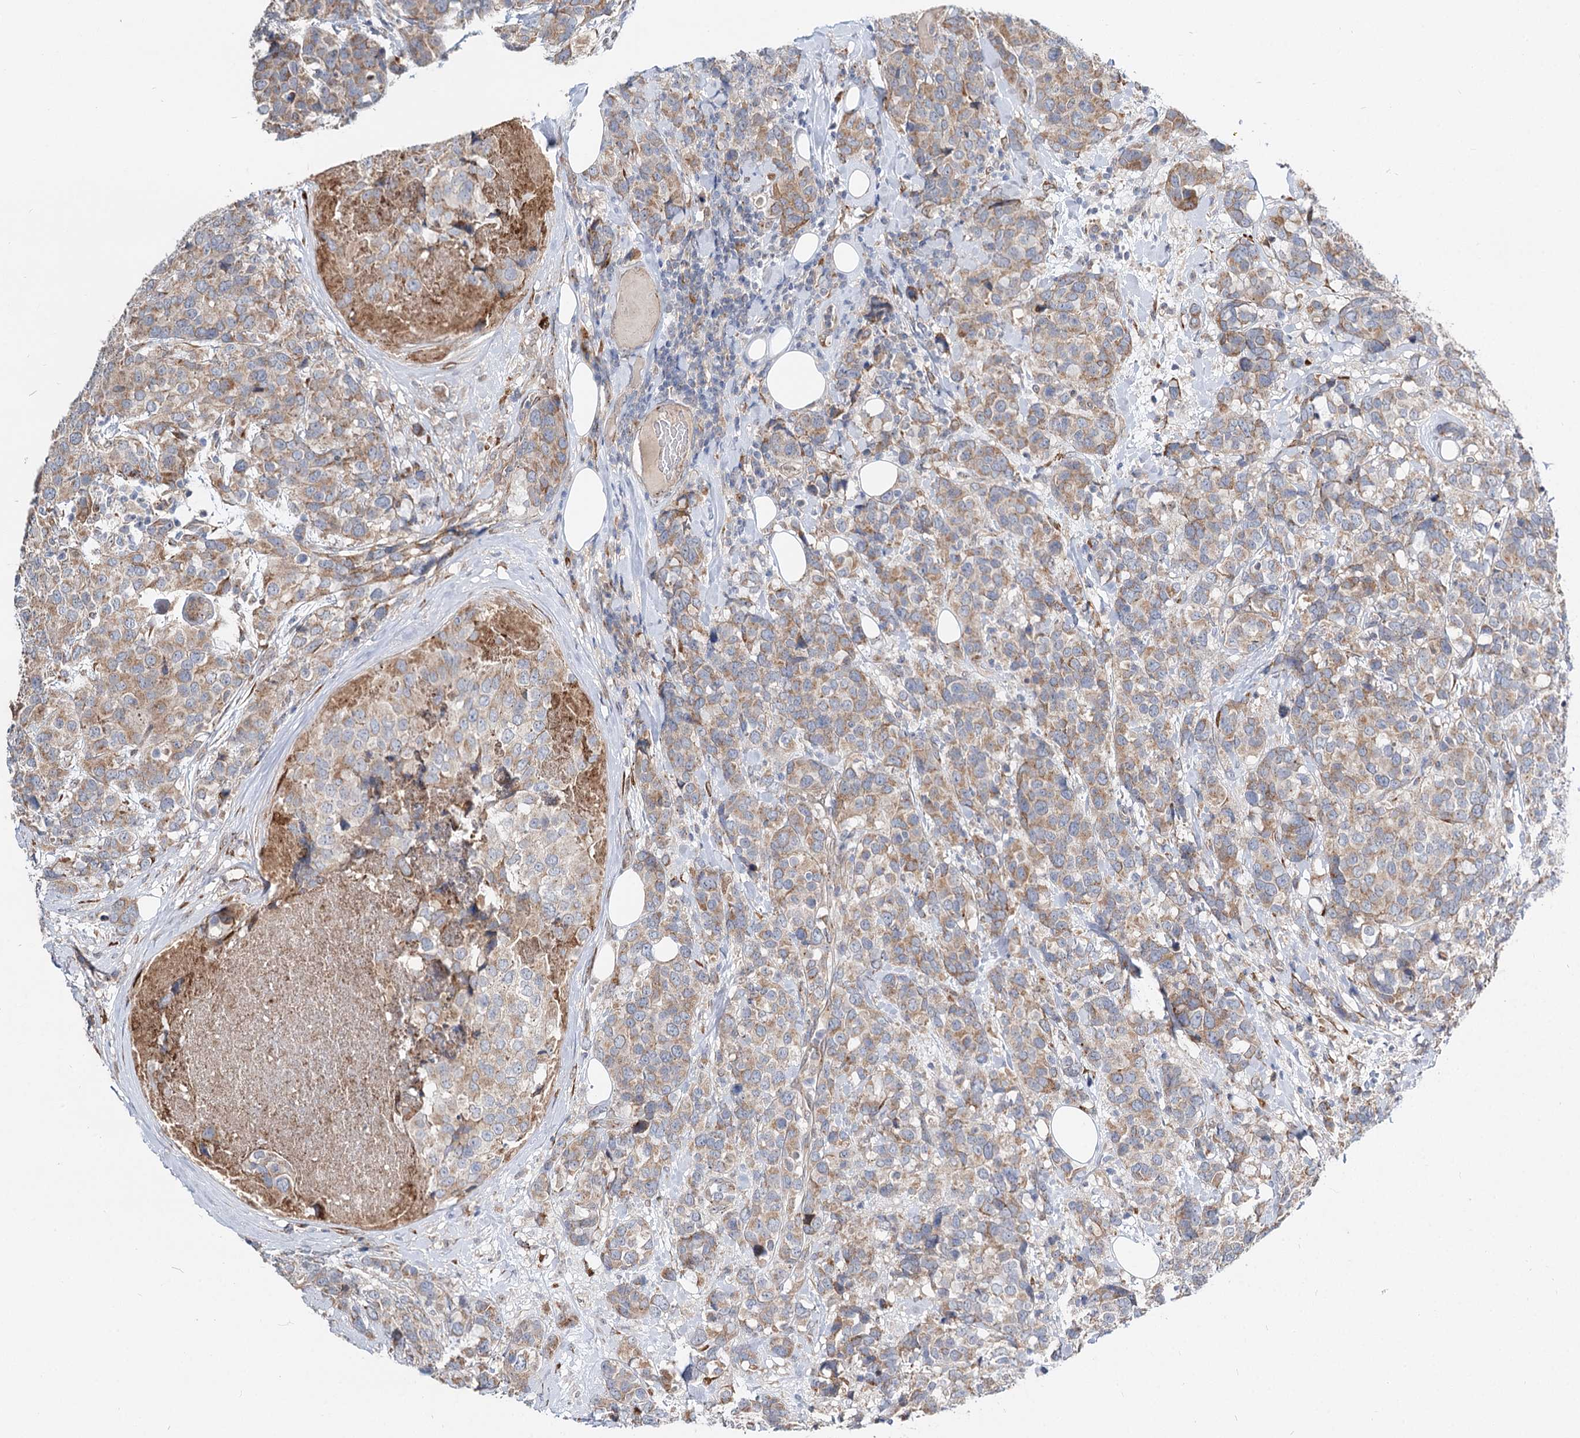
{"staining": {"intensity": "weak", "quantity": ">75%", "location": "cytoplasmic/membranous"}, "tissue": "breast cancer", "cell_type": "Tumor cells", "image_type": "cancer", "snomed": [{"axis": "morphology", "description": "Lobular carcinoma"}, {"axis": "topography", "description": "Breast"}], "caption": "Immunohistochemical staining of human breast cancer (lobular carcinoma) demonstrates low levels of weak cytoplasmic/membranous staining in approximately >75% of tumor cells. (DAB = brown stain, brightfield microscopy at high magnification).", "gene": "SPART", "patient": {"sex": "female", "age": 59}}